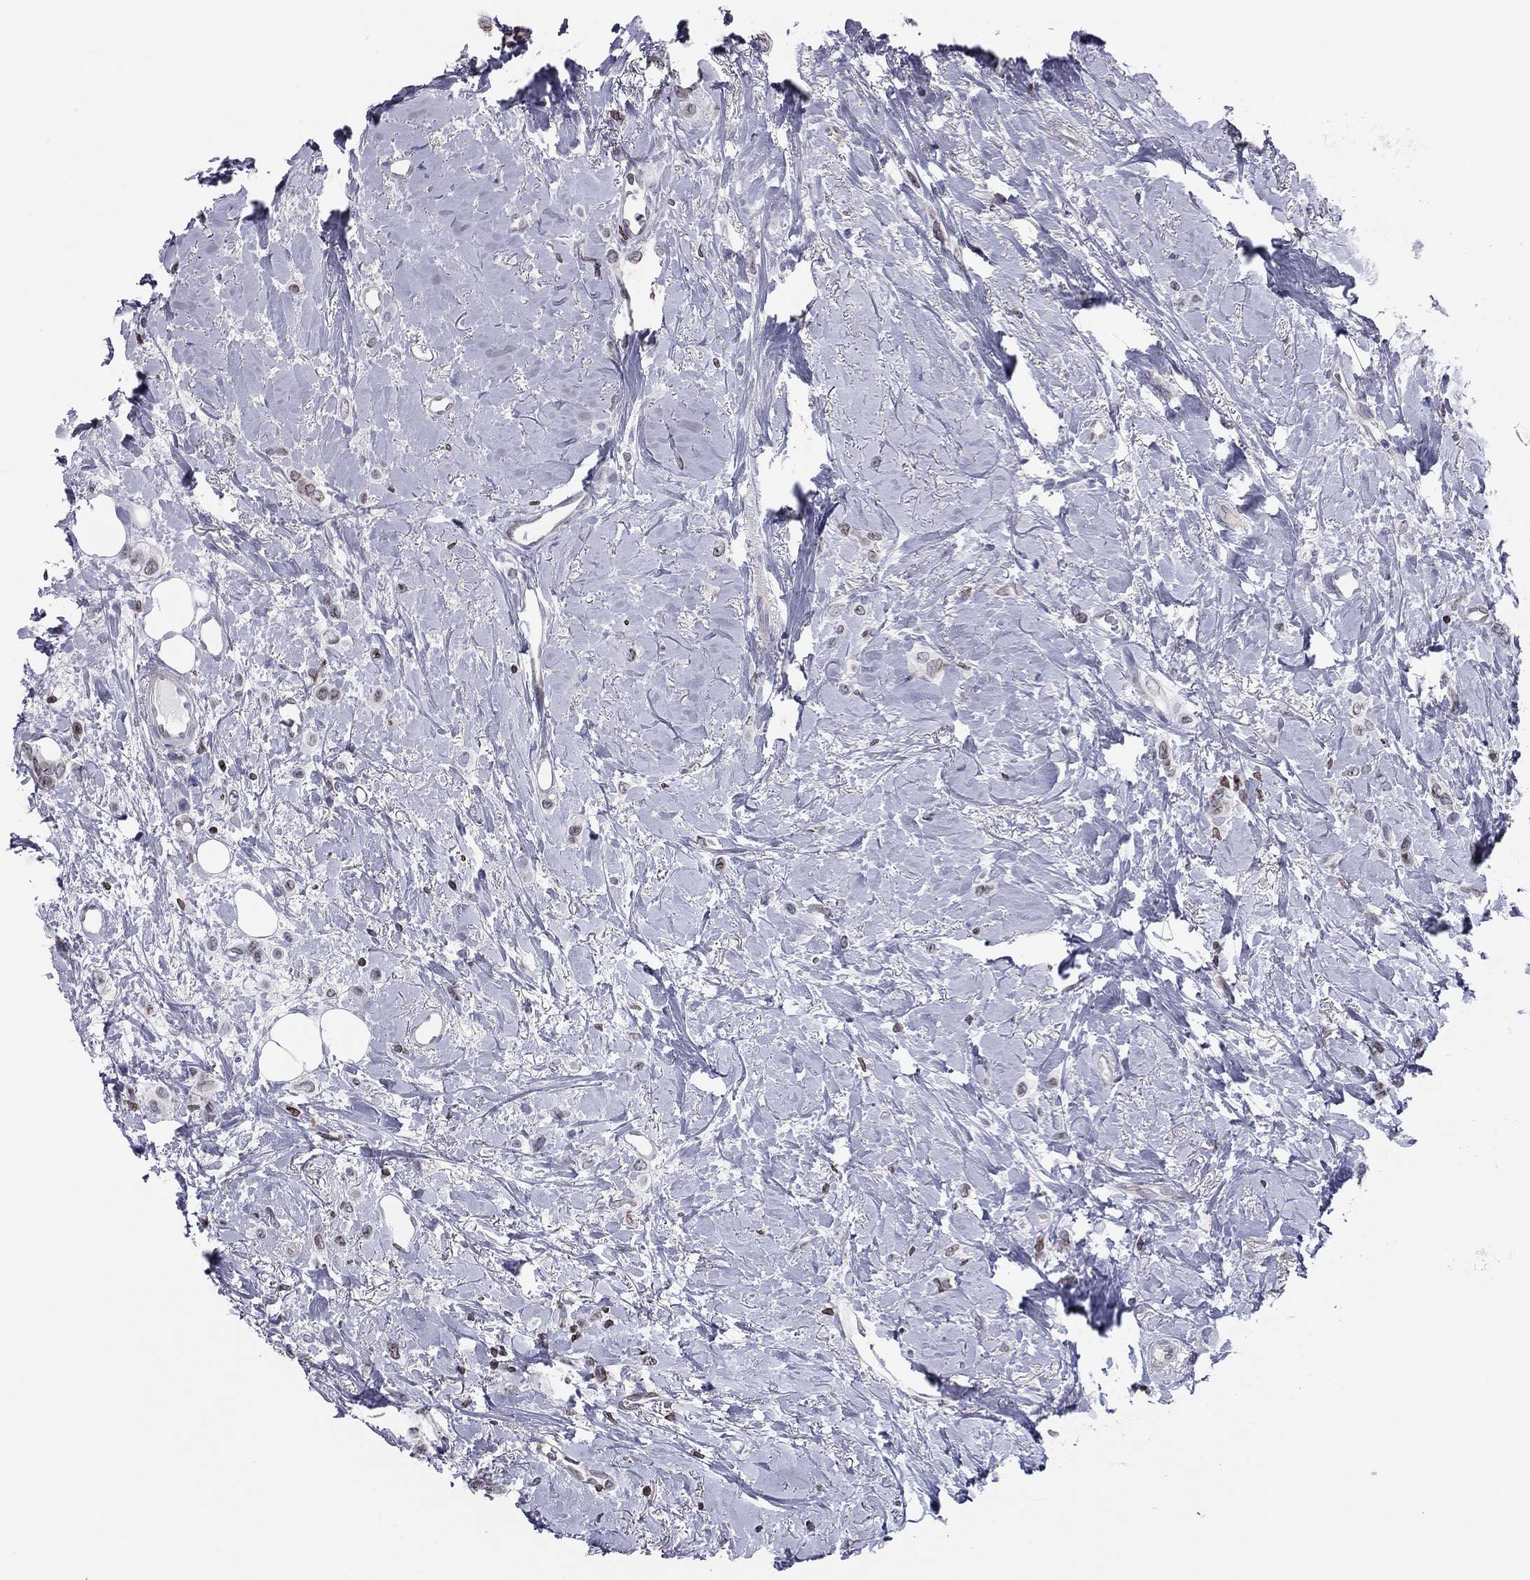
{"staining": {"intensity": "weak", "quantity": ">75%", "location": "cytoplasmic/membranous,nuclear"}, "tissue": "breast cancer", "cell_type": "Tumor cells", "image_type": "cancer", "snomed": [{"axis": "morphology", "description": "Lobular carcinoma"}, {"axis": "topography", "description": "Breast"}], "caption": "Breast cancer stained with a protein marker exhibits weak staining in tumor cells.", "gene": "ESPL1", "patient": {"sex": "female", "age": 66}}